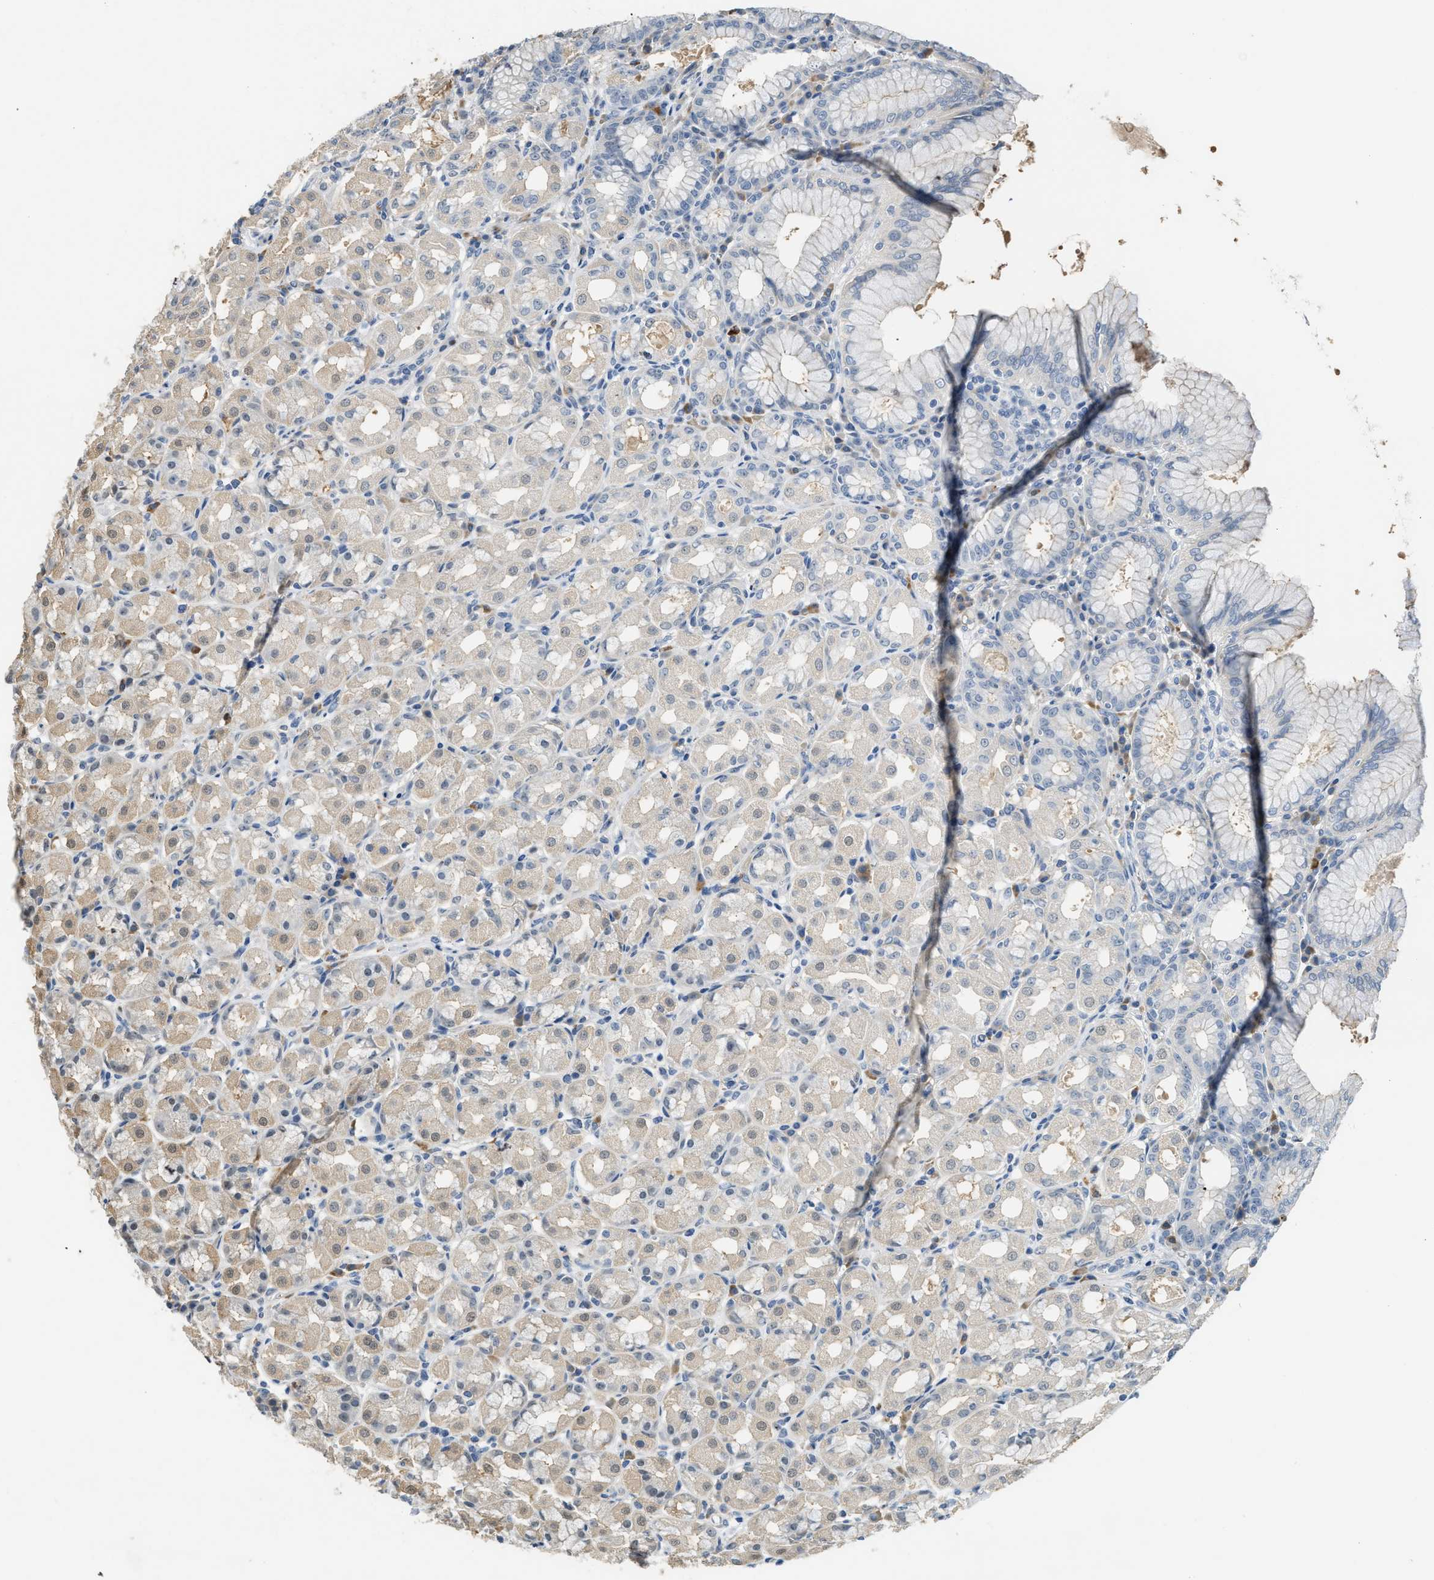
{"staining": {"intensity": "weak", "quantity": "25%-75%", "location": "cytoplasmic/membranous"}, "tissue": "stomach", "cell_type": "Glandular cells", "image_type": "normal", "snomed": [{"axis": "morphology", "description": "Normal tissue, NOS"}, {"axis": "topography", "description": "Stomach"}, {"axis": "topography", "description": "Stomach, lower"}], "caption": "DAB (3,3'-diaminobenzidine) immunohistochemical staining of benign stomach displays weak cytoplasmic/membranous protein positivity in about 25%-75% of glandular cells. (IHC, brightfield microscopy, high magnification).", "gene": "TMEM154", "patient": {"sex": "female", "age": 56}}